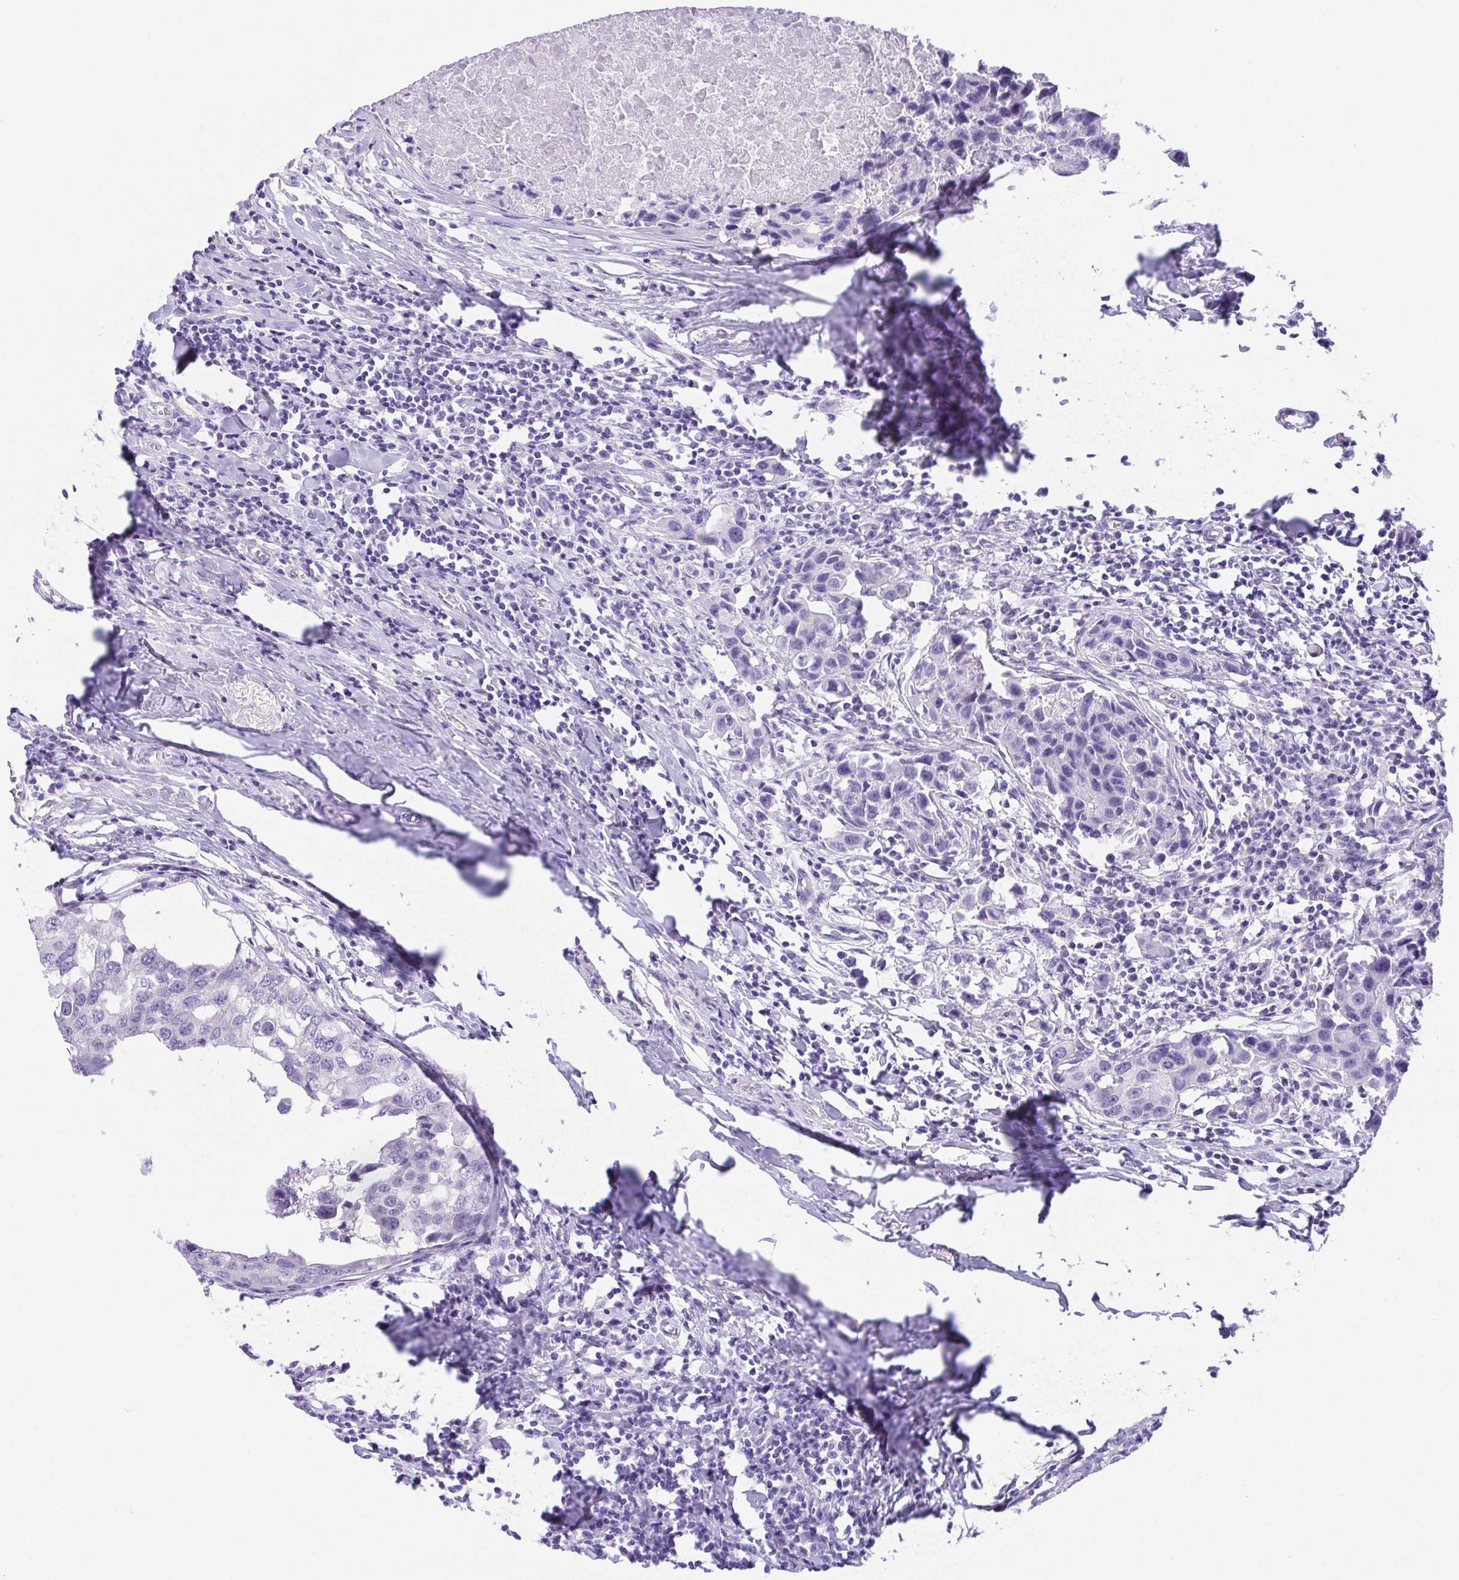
{"staining": {"intensity": "negative", "quantity": "none", "location": "none"}, "tissue": "breast cancer", "cell_type": "Tumor cells", "image_type": "cancer", "snomed": [{"axis": "morphology", "description": "Duct carcinoma"}, {"axis": "topography", "description": "Breast"}], "caption": "DAB immunohistochemical staining of human breast cancer (infiltrating ductal carcinoma) demonstrates no significant positivity in tumor cells.", "gene": "LUZP4", "patient": {"sex": "female", "age": 27}}